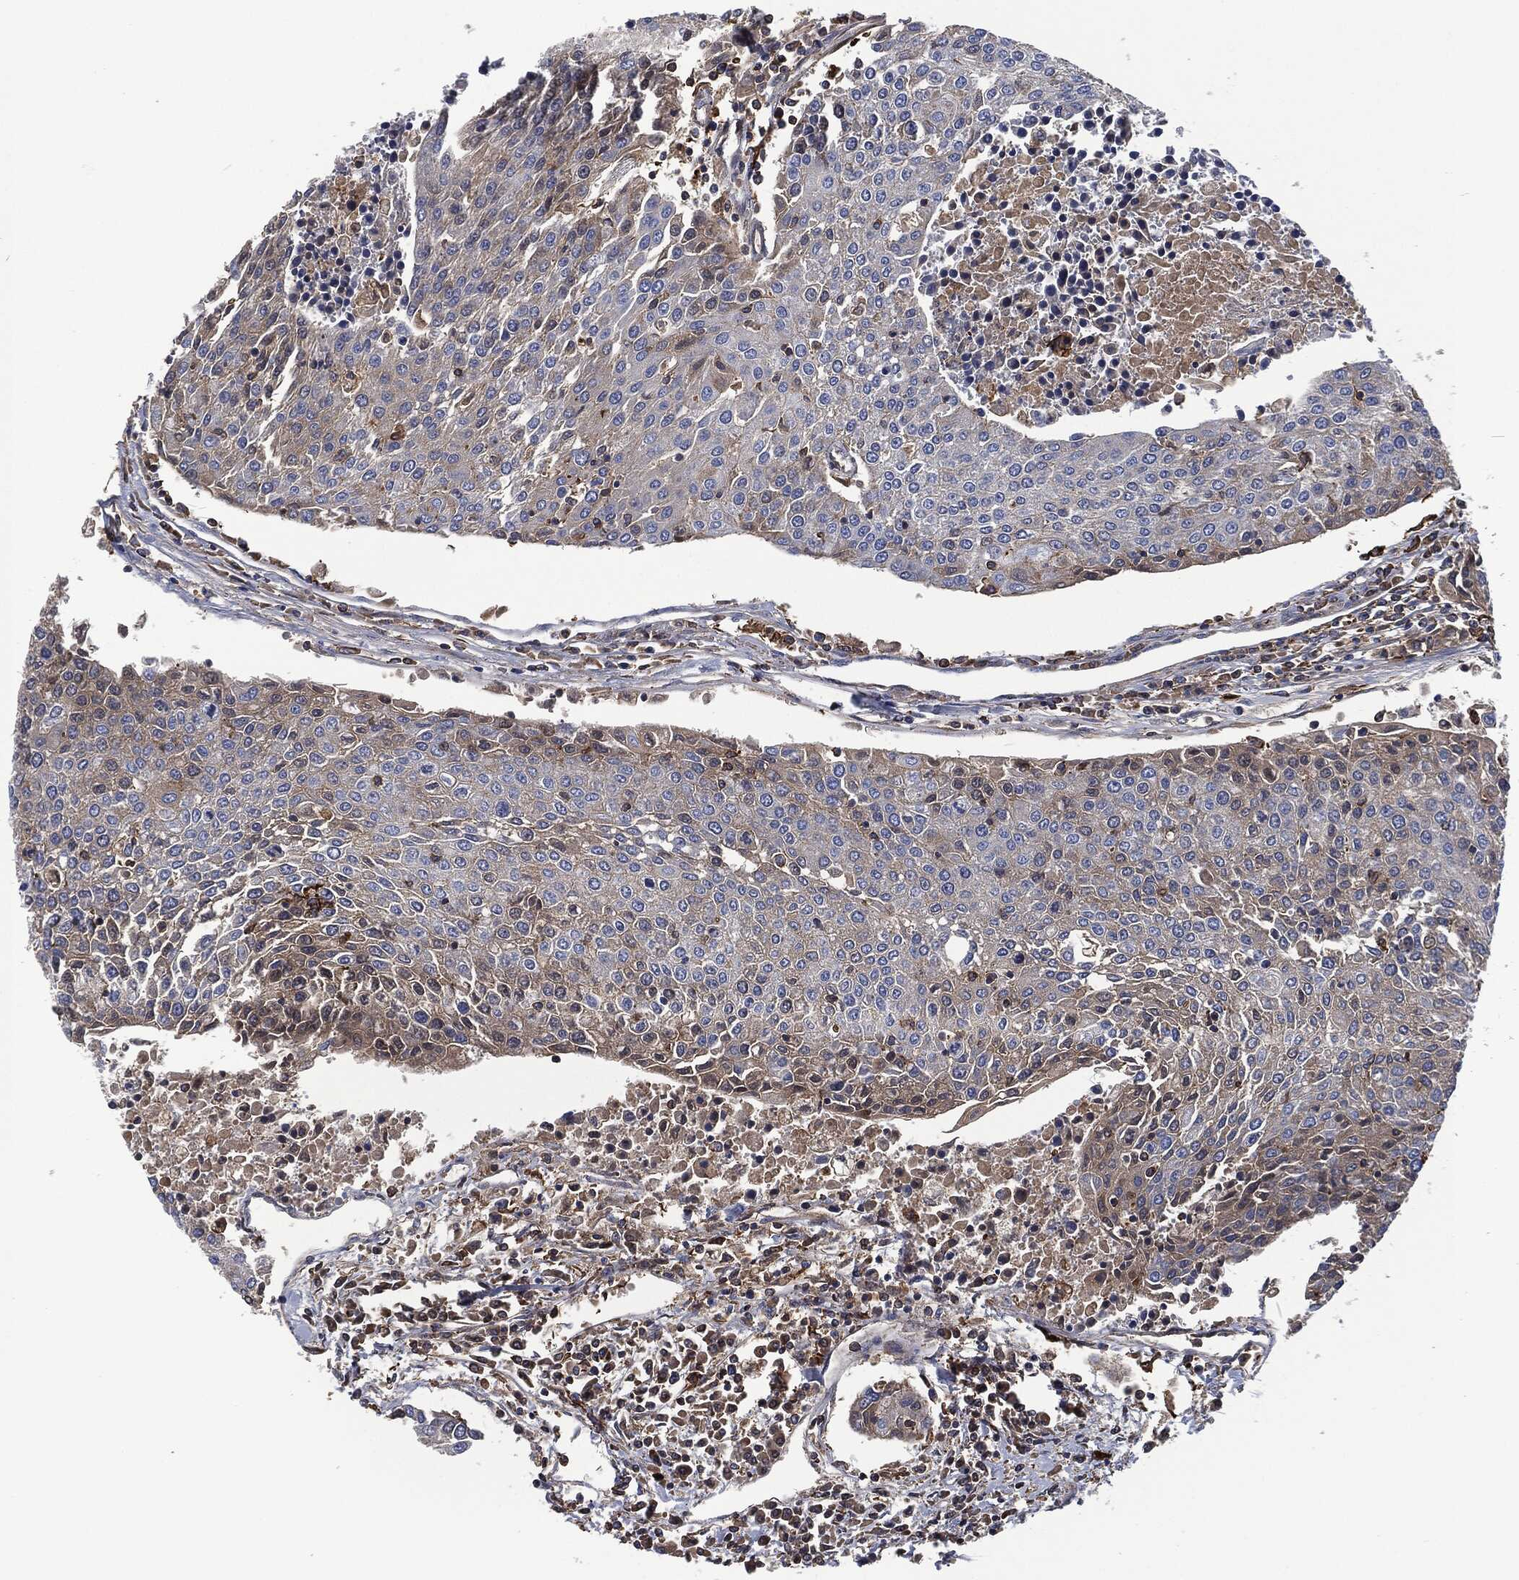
{"staining": {"intensity": "weak", "quantity": "<25%", "location": "cytoplasmic/membranous"}, "tissue": "urothelial cancer", "cell_type": "Tumor cells", "image_type": "cancer", "snomed": [{"axis": "morphology", "description": "Urothelial carcinoma, High grade"}, {"axis": "topography", "description": "Urinary bladder"}], "caption": "Immunohistochemical staining of human urothelial carcinoma (high-grade) demonstrates no significant staining in tumor cells.", "gene": "LGALS9", "patient": {"sex": "female", "age": 85}}